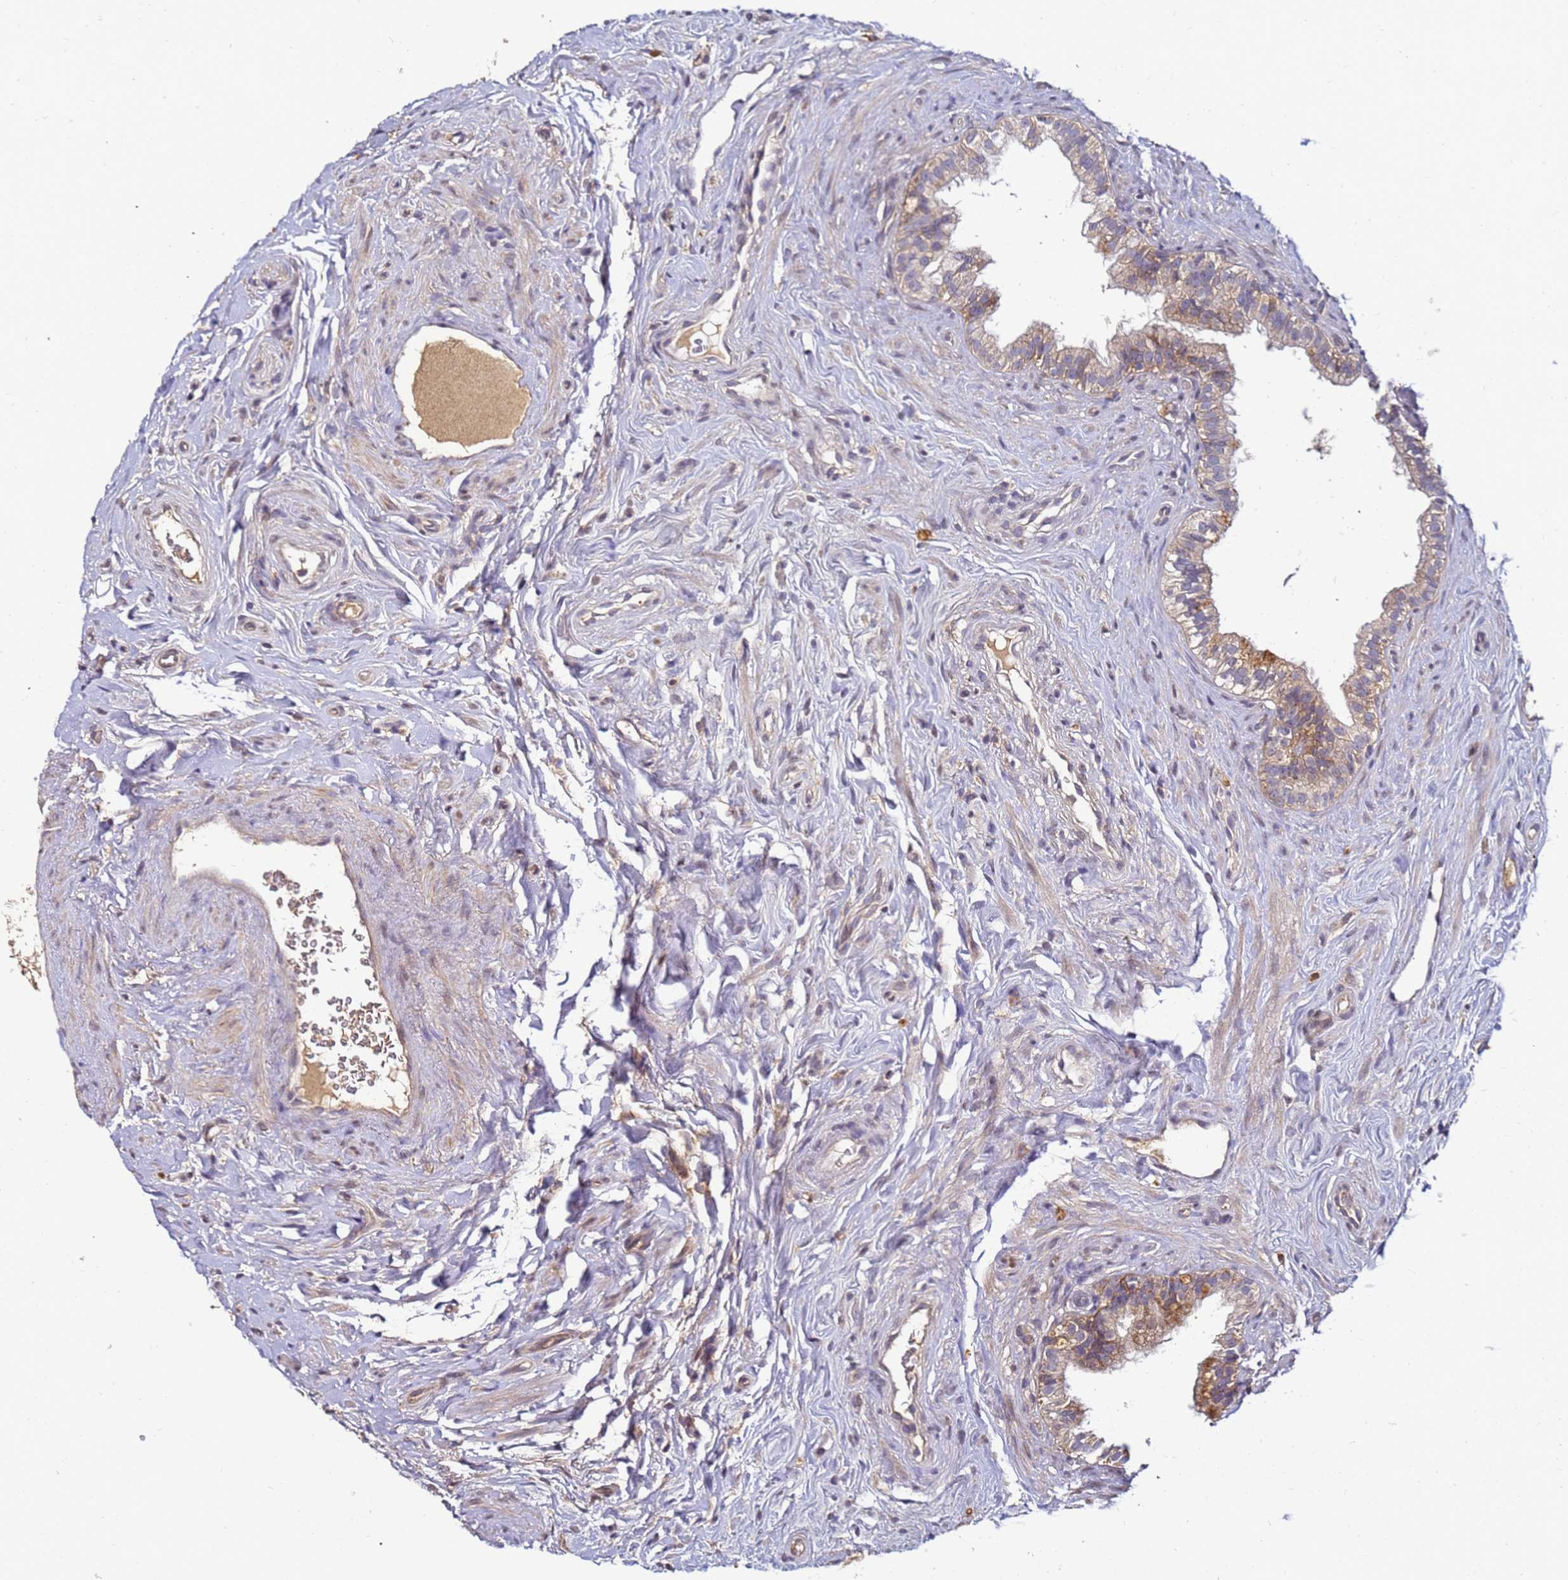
{"staining": {"intensity": "moderate", "quantity": "<25%", "location": "cytoplasmic/membranous"}, "tissue": "epididymis", "cell_type": "Glandular cells", "image_type": "normal", "snomed": [{"axis": "morphology", "description": "Normal tissue, NOS"}, {"axis": "topography", "description": "Epididymis"}], "caption": "Human epididymis stained with a brown dye demonstrates moderate cytoplasmic/membranous positive expression in about <25% of glandular cells.", "gene": "ANKRD17", "patient": {"sex": "male", "age": 84}}